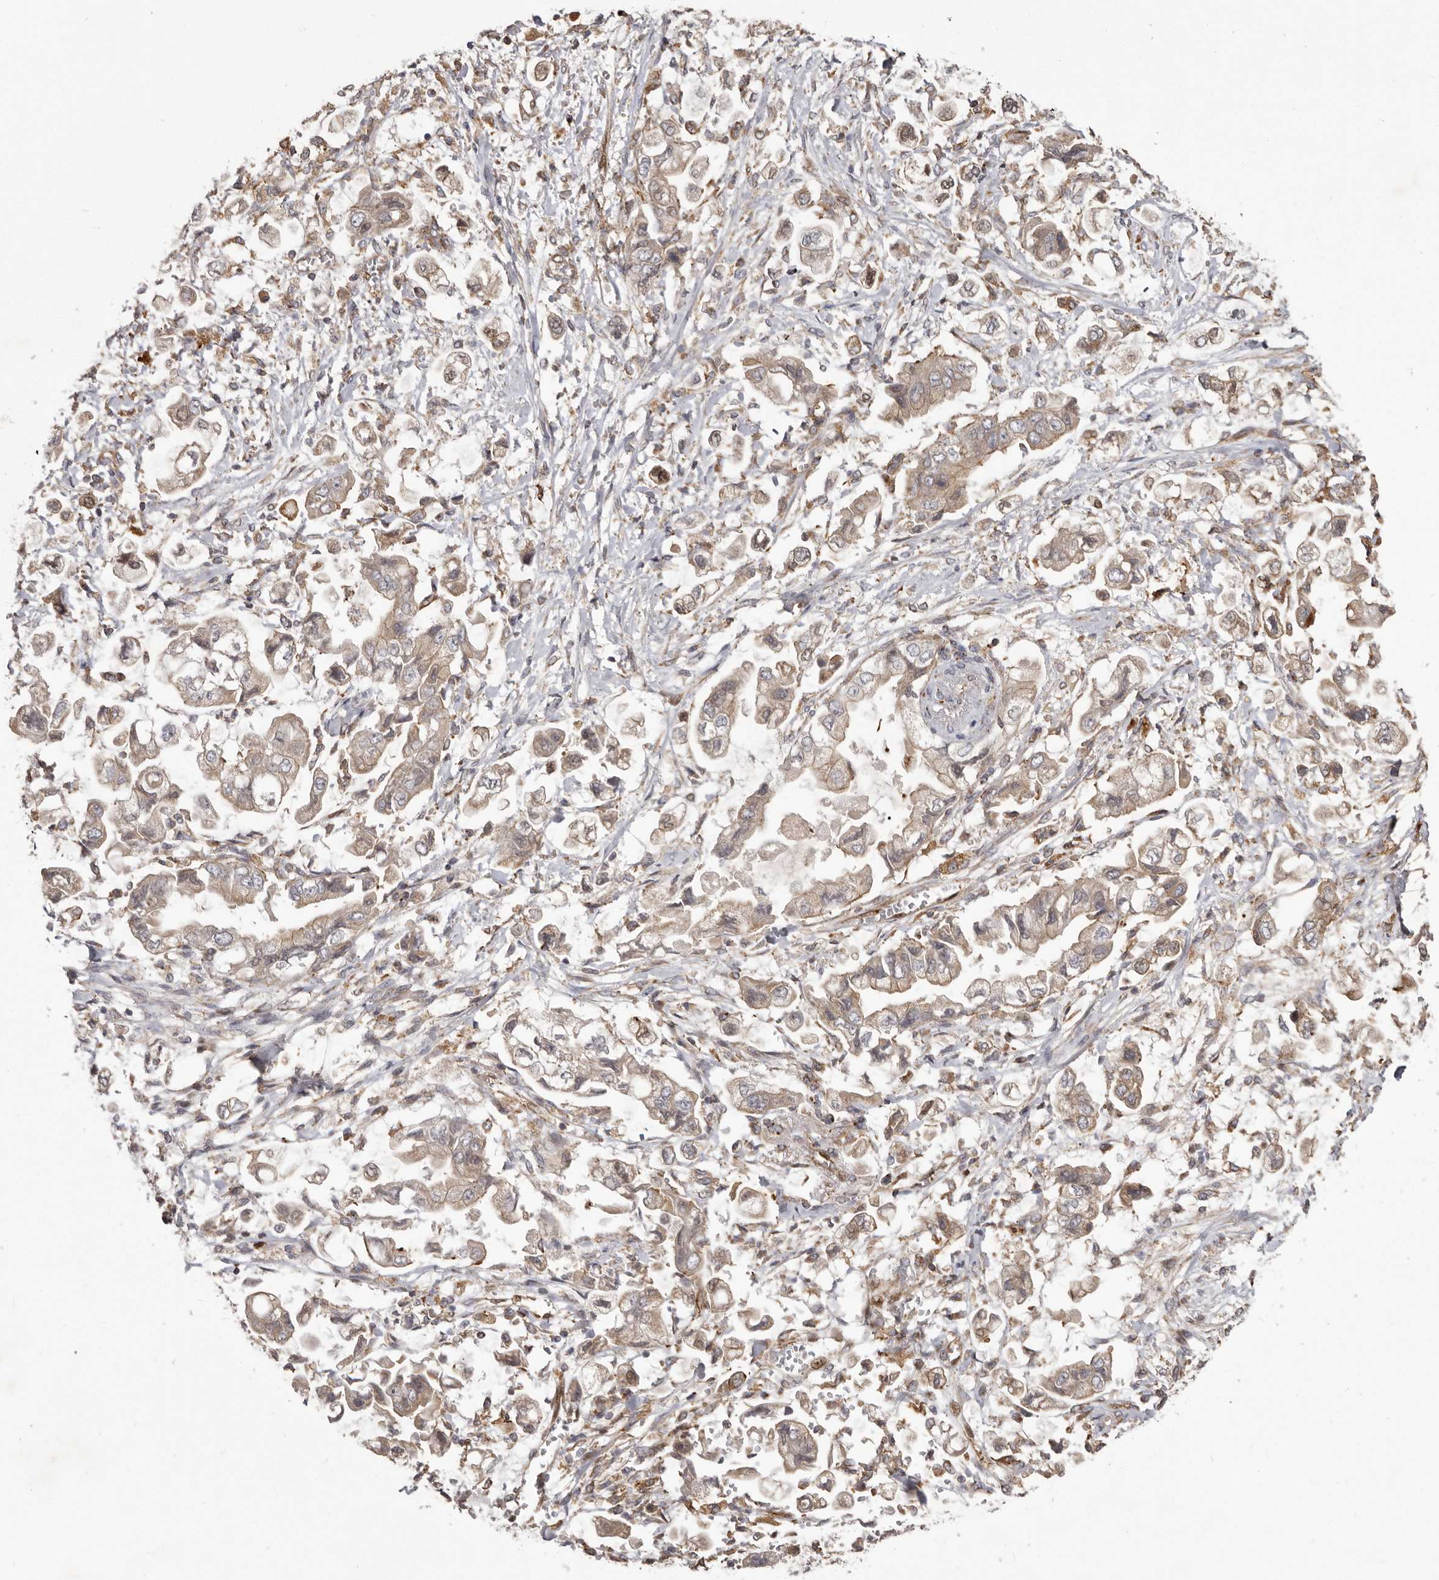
{"staining": {"intensity": "weak", "quantity": ">75%", "location": "cytoplasmic/membranous"}, "tissue": "stomach cancer", "cell_type": "Tumor cells", "image_type": "cancer", "snomed": [{"axis": "morphology", "description": "Adenocarcinoma, NOS"}, {"axis": "topography", "description": "Stomach"}], "caption": "Immunohistochemistry (IHC) micrograph of neoplastic tissue: human stomach cancer (adenocarcinoma) stained using immunohistochemistry (IHC) reveals low levels of weak protein expression localized specifically in the cytoplasmic/membranous of tumor cells, appearing as a cytoplasmic/membranous brown color.", "gene": "NUP43", "patient": {"sex": "male", "age": 62}}